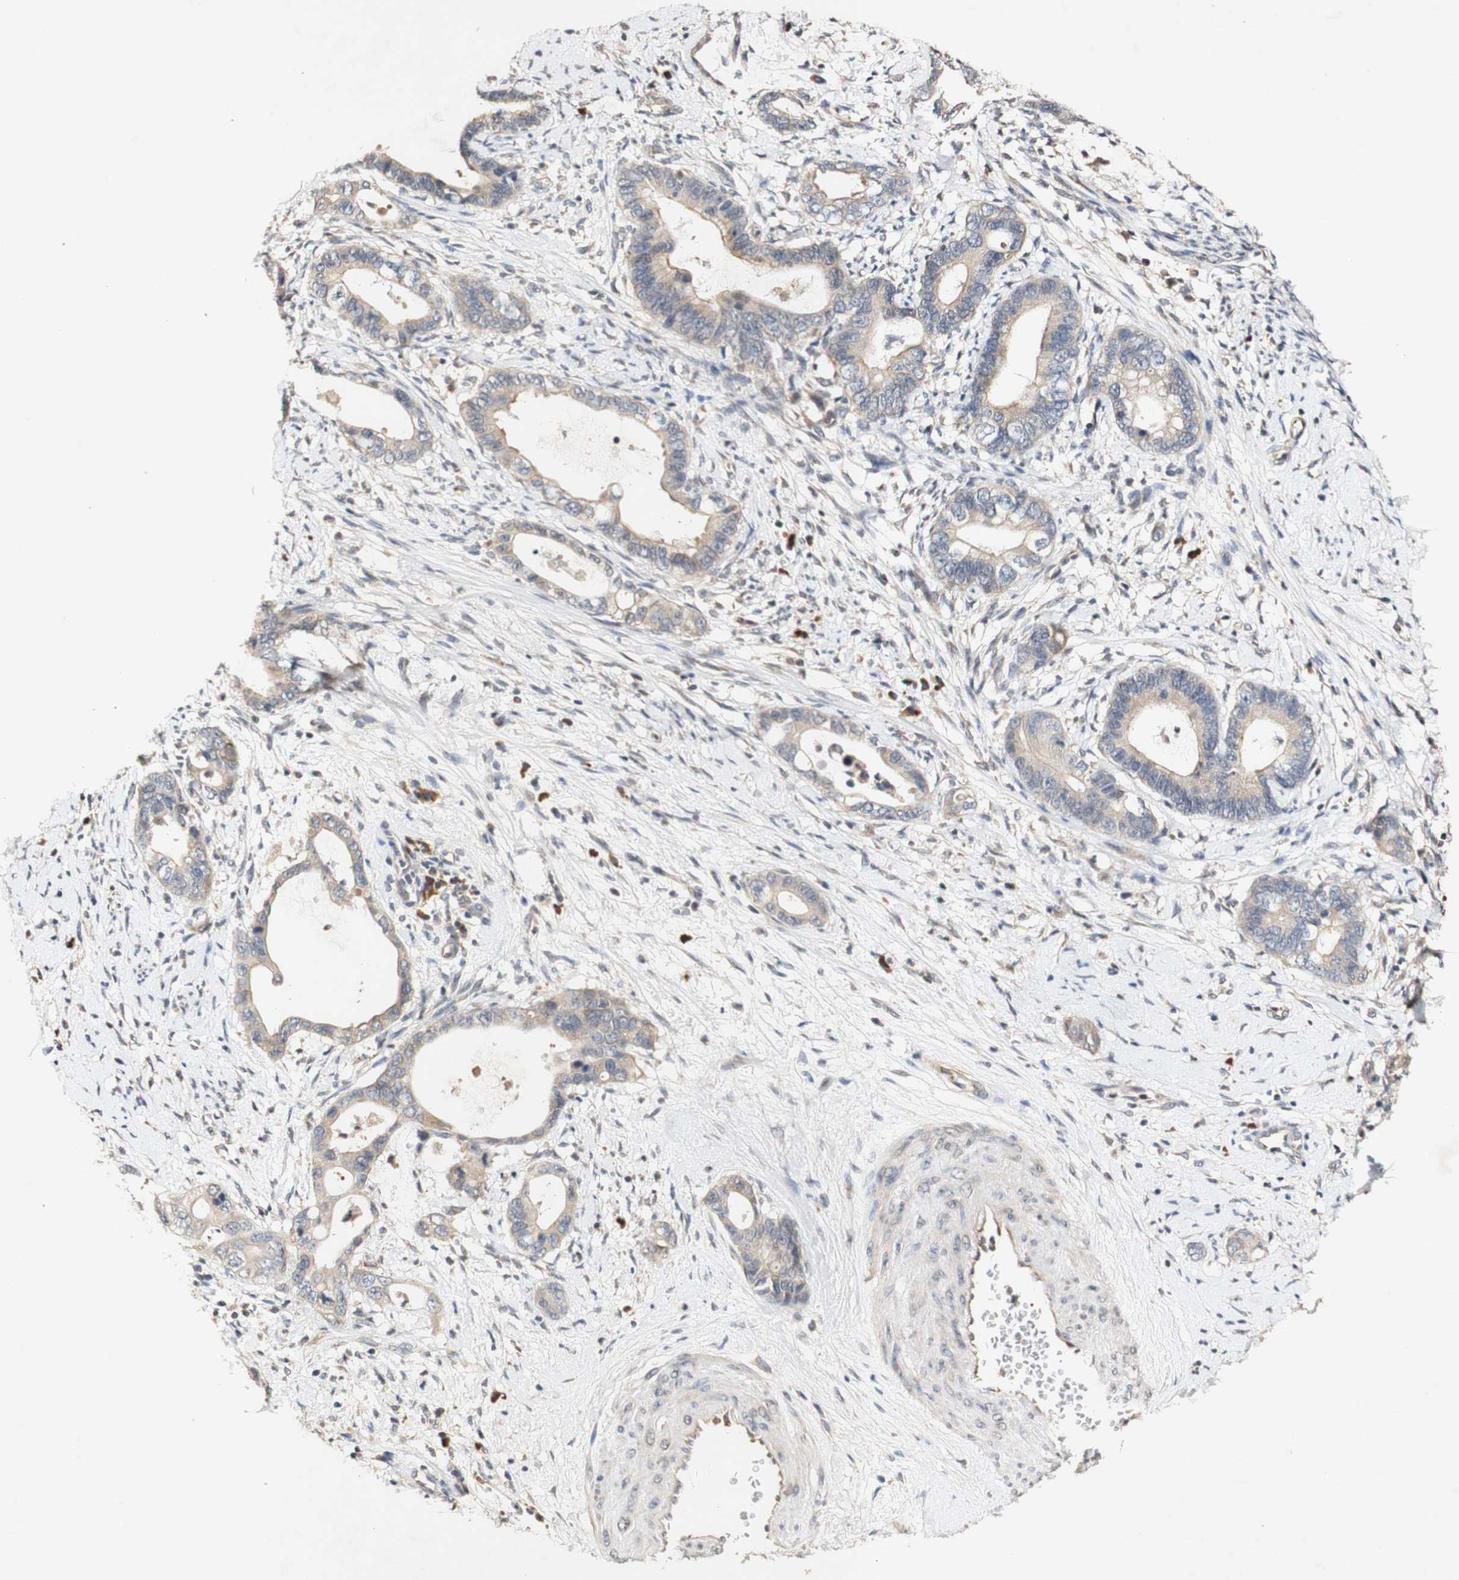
{"staining": {"intensity": "weak", "quantity": ">75%", "location": "cytoplasmic/membranous"}, "tissue": "cervical cancer", "cell_type": "Tumor cells", "image_type": "cancer", "snomed": [{"axis": "morphology", "description": "Adenocarcinoma, NOS"}, {"axis": "topography", "description": "Cervix"}], "caption": "Immunohistochemical staining of cervical adenocarcinoma shows low levels of weak cytoplasmic/membranous protein staining in approximately >75% of tumor cells.", "gene": "PIN1", "patient": {"sex": "female", "age": 44}}